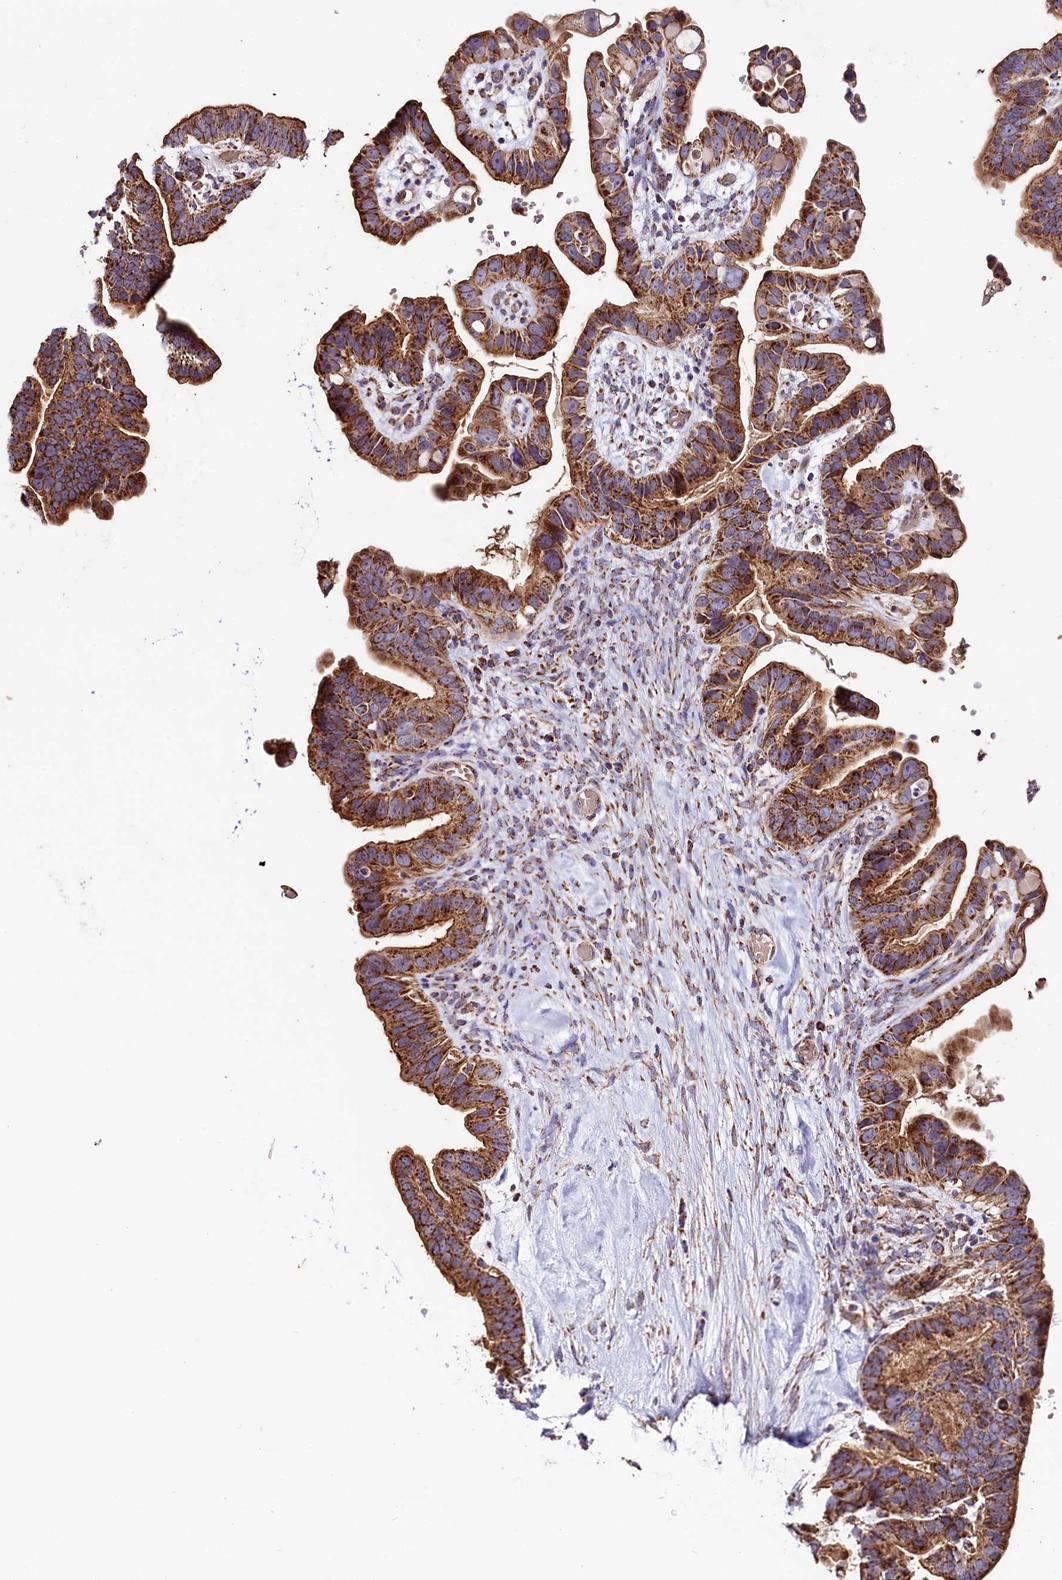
{"staining": {"intensity": "strong", "quantity": ">75%", "location": "cytoplasmic/membranous"}, "tissue": "ovarian cancer", "cell_type": "Tumor cells", "image_type": "cancer", "snomed": [{"axis": "morphology", "description": "Cystadenocarcinoma, serous, NOS"}, {"axis": "topography", "description": "Ovary"}], "caption": "Serous cystadenocarcinoma (ovarian) stained with IHC reveals strong cytoplasmic/membranous staining in approximately >75% of tumor cells. (Stains: DAB in brown, nuclei in blue, Microscopy: brightfield microscopy at high magnification).", "gene": "NDUFA8", "patient": {"sex": "female", "age": 56}}